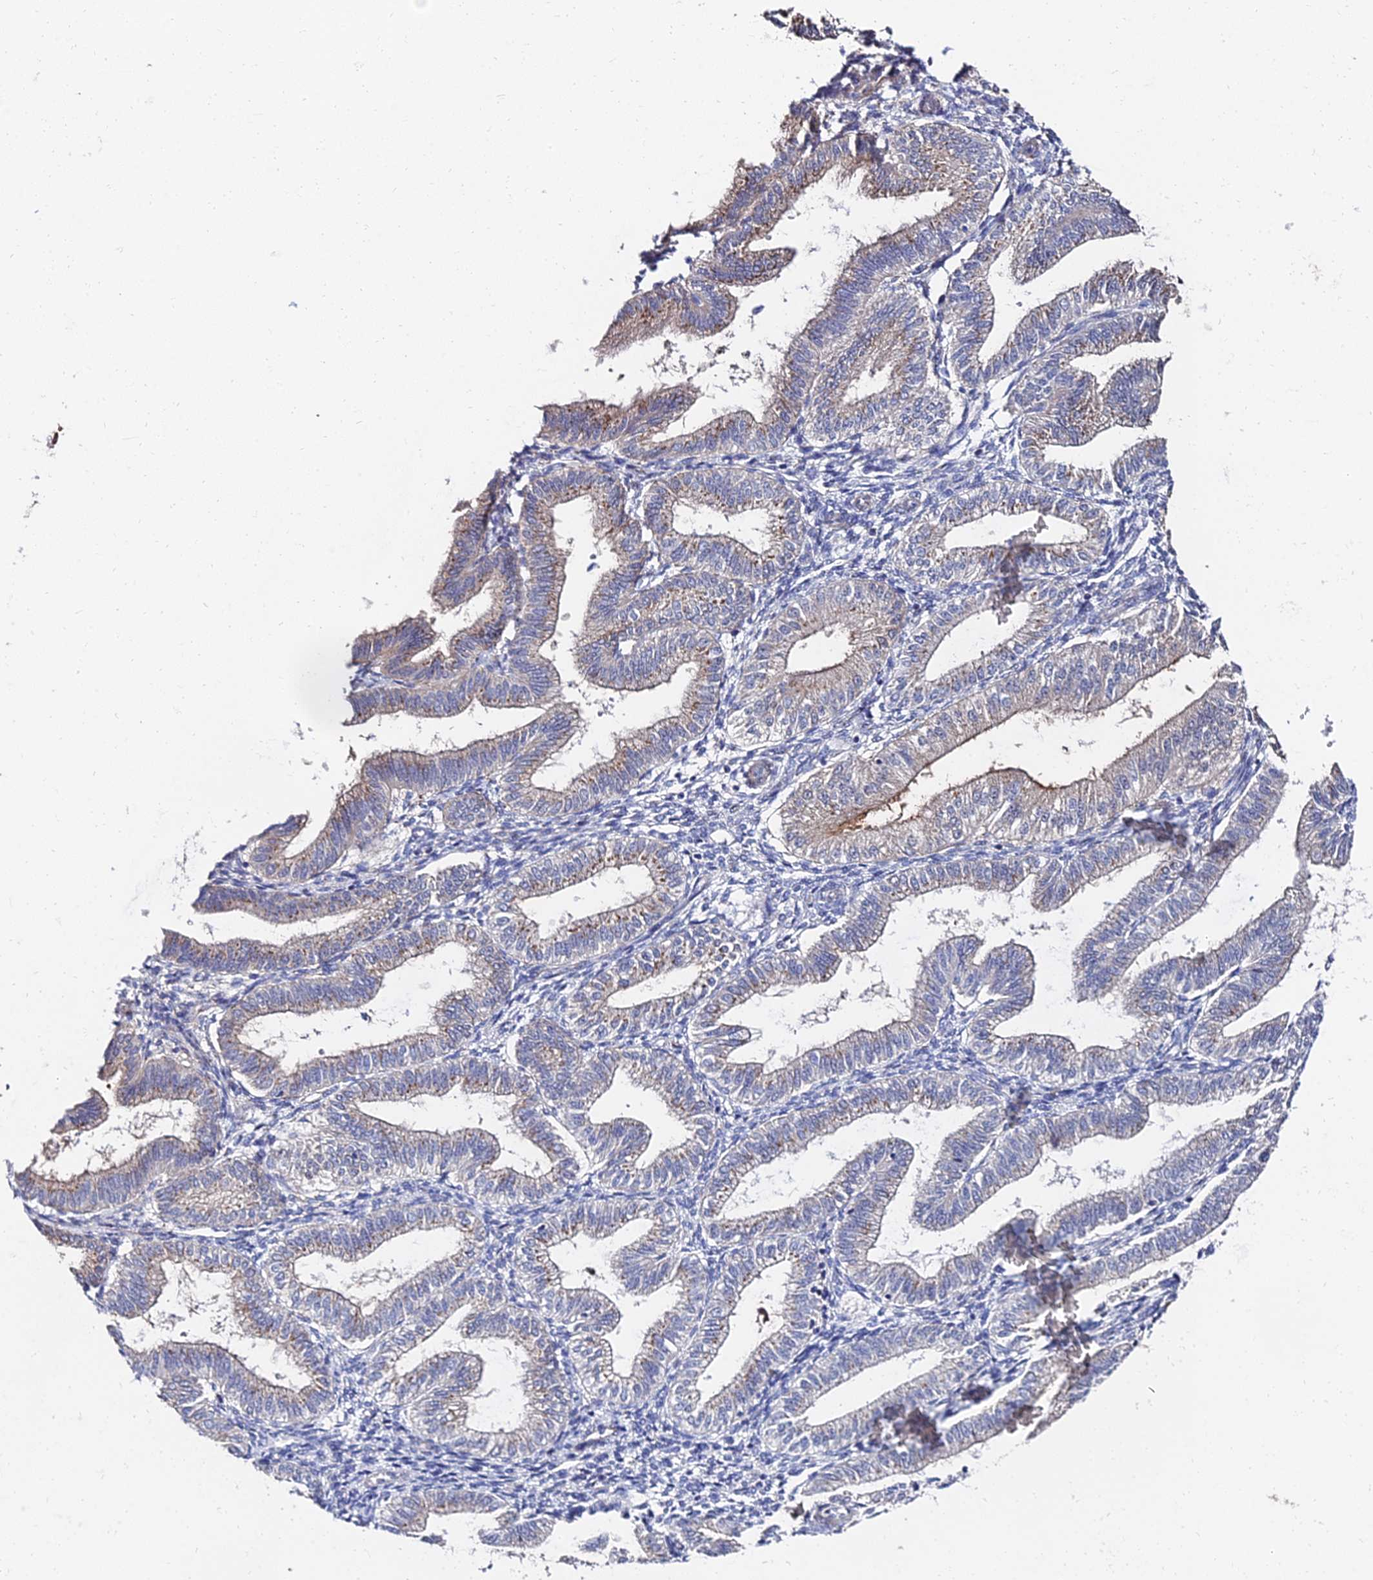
{"staining": {"intensity": "moderate", "quantity": "25%-75%", "location": "cytoplasmic/membranous"}, "tissue": "endometrium", "cell_type": "Cells in endometrial stroma", "image_type": "normal", "snomed": [{"axis": "morphology", "description": "Normal tissue, NOS"}, {"axis": "topography", "description": "Endometrium"}], "caption": "Human endometrium stained for a protein (brown) reveals moderate cytoplasmic/membranous positive staining in about 25%-75% of cells in endometrial stroma.", "gene": "BORCS8", "patient": {"sex": "female", "age": 39}}